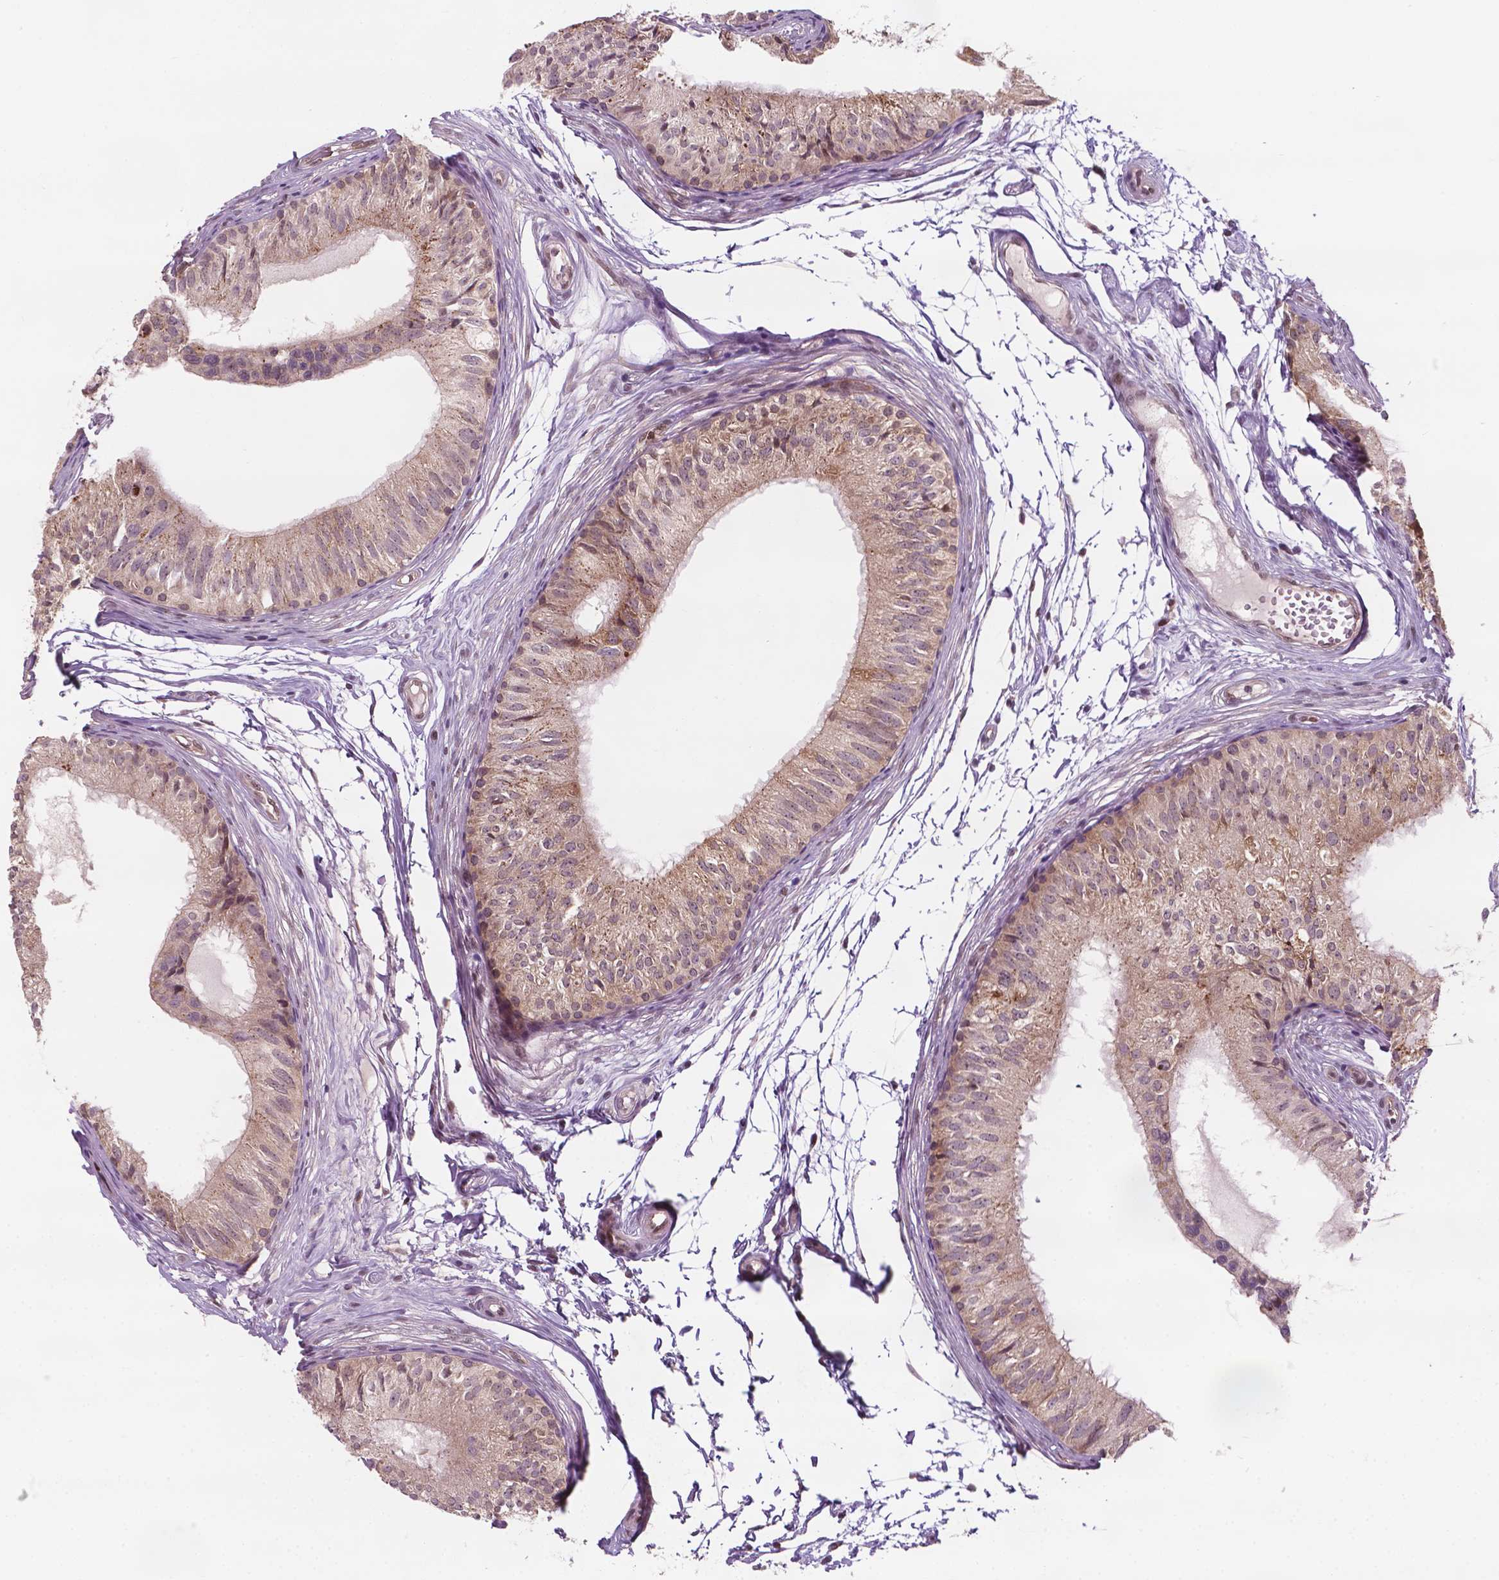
{"staining": {"intensity": "moderate", "quantity": "25%-75%", "location": "cytoplasmic/membranous,nuclear"}, "tissue": "epididymis", "cell_type": "Glandular cells", "image_type": "normal", "snomed": [{"axis": "morphology", "description": "Normal tissue, NOS"}, {"axis": "topography", "description": "Epididymis"}], "caption": "Moderate cytoplasmic/membranous,nuclear staining is appreciated in about 25%-75% of glandular cells in normal epididymis.", "gene": "NFAT5", "patient": {"sex": "male", "age": 25}}